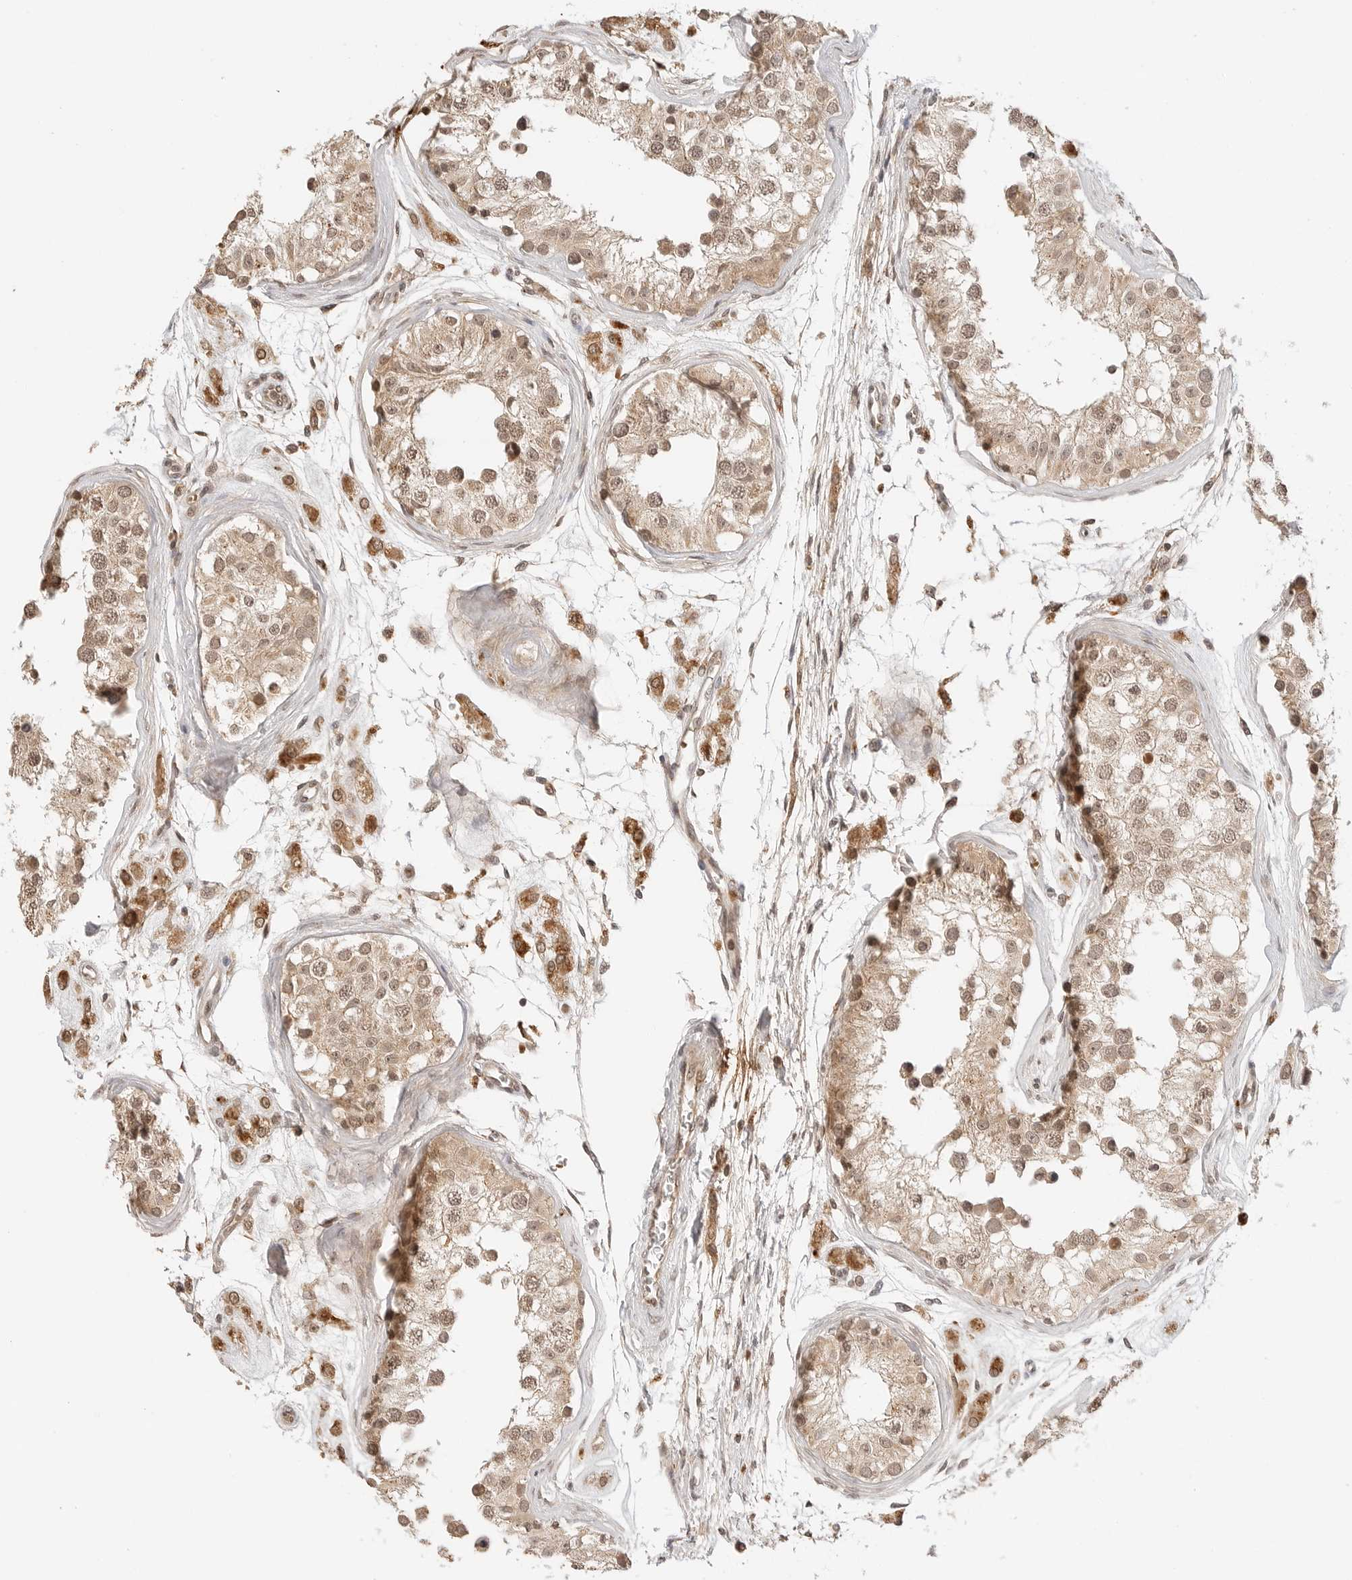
{"staining": {"intensity": "moderate", "quantity": ">75%", "location": "cytoplasmic/membranous,nuclear"}, "tissue": "testis", "cell_type": "Cells in seminiferous ducts", "image_type": "normal", "snomed": [{"axis": "morphology", "description": "Normal tissue, NOS"}, {"axis": "morphology", "description": "Adenocarcinoma, metastatic, NOS"}, {"axis": "topography", "description": "Testis"}], "caption": "Protein expression analysis of benign human testis reveals moderate cytoplasmic/membranous,nuclear positivity in approximately >75% of cells in seminiferous ducts. (IHC, brightfield microscopy, high magnification).", "gene": "GPR34", "patient": {"sex": "male", "age": 26}}